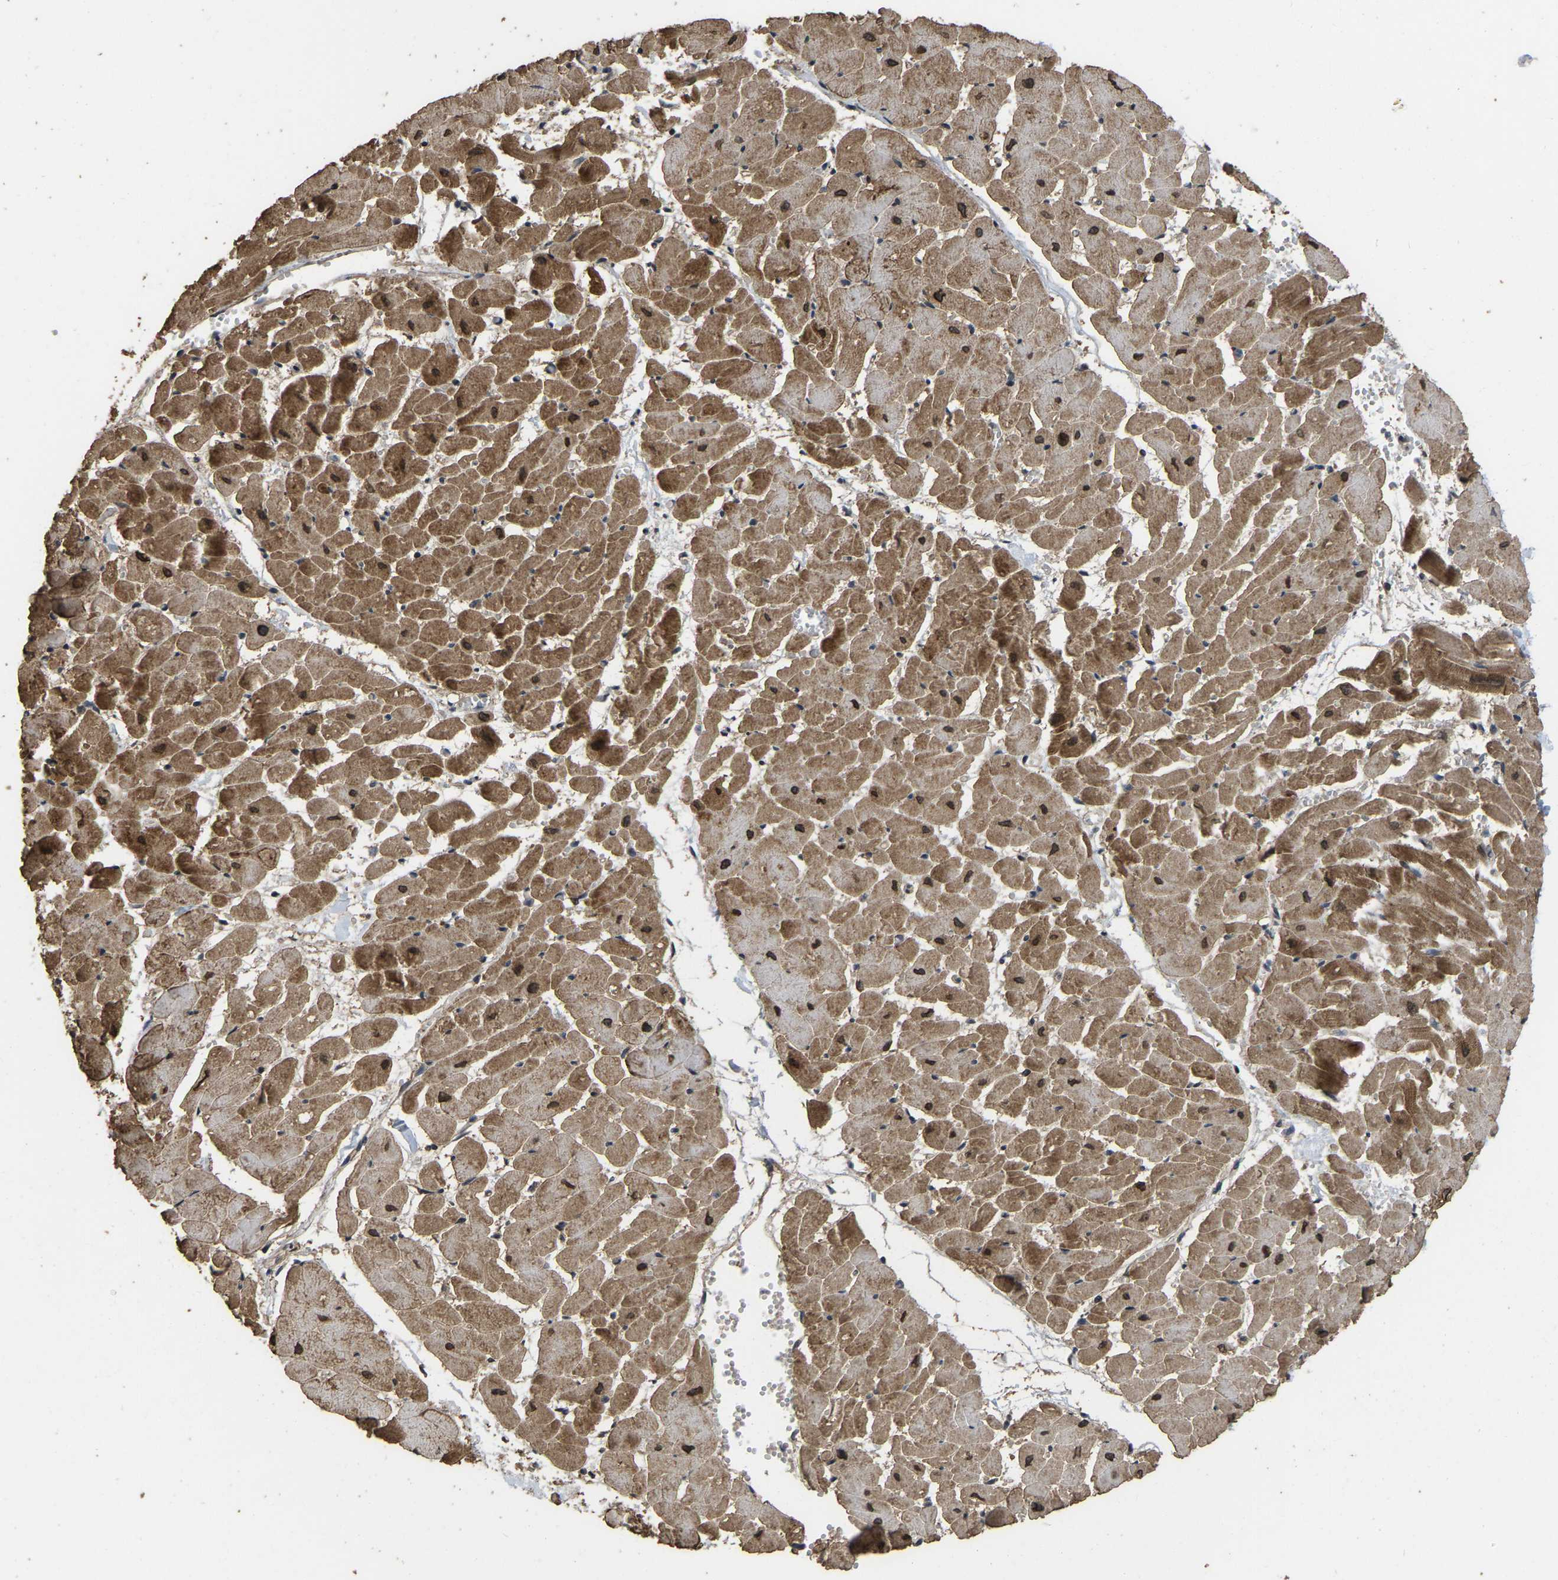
{"staining": {"intensity": "moderate", "quantity": ">75%", "location": "cytoplasmic/membranous,nuclear"}, "tissue": "heart muscle", "cell_type": "Cardiomyocytes", "image_type": "normal", "snomed": [{"axis": "morphology", "description": "Normal tissue, NOS"}, {"axis": "topography", "description": "Heart"}], "caption": "Protein staining reveals moderate cytoplasmic/membranous,nuclear expression in approximately >75% of cardiomyocytes in normal heart muscle. (DAB (3,3'-diaminobenzidine) IHC, brown staining for protein, blue staining for nuclei).", "gene": "ARHGAP23", "patient": {"sex": "female", "age": 19}}